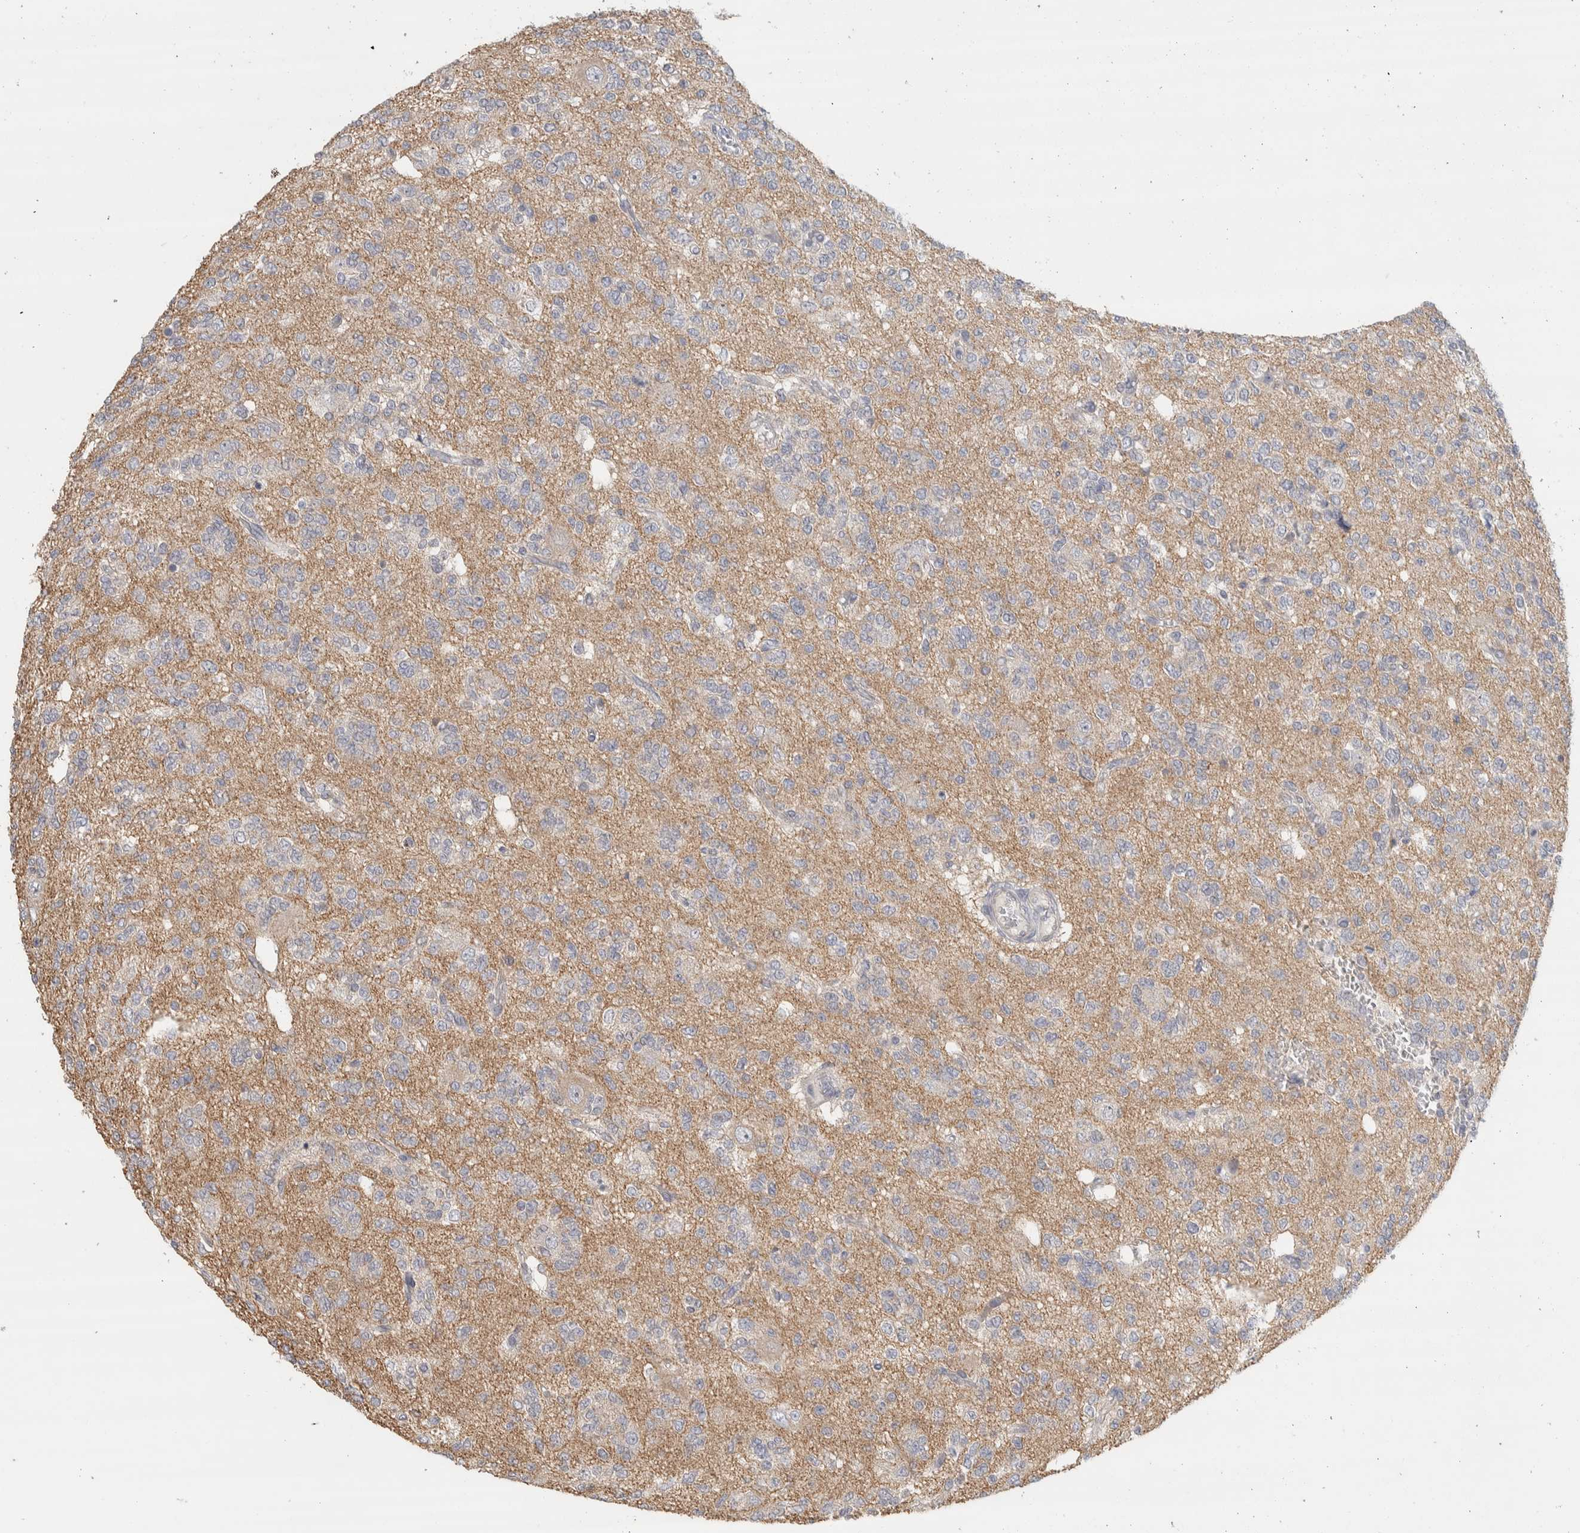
{"staining": {"intensity": "negative", "quantity": "none", "location": "none"}, "tissue": "glioma", "cell_type": "Tumor cells", "image_type": "cancer", "snomed": [{"axis": "morphology", "description": "Glioma, malignant, Low grade"}, {"axis": "topography", "description": "Brain"}], "caption": "An immunohistochemistry (IHC) micrograph of glioma is shown. There is no staining in tumor cells of glioma. (DAB (3,3'-diaminobenzidine) immunohistochemistry with hematoxylin counter stain).", "gene": "DCXR", "patient": {"sex": "male", "age": 38}}